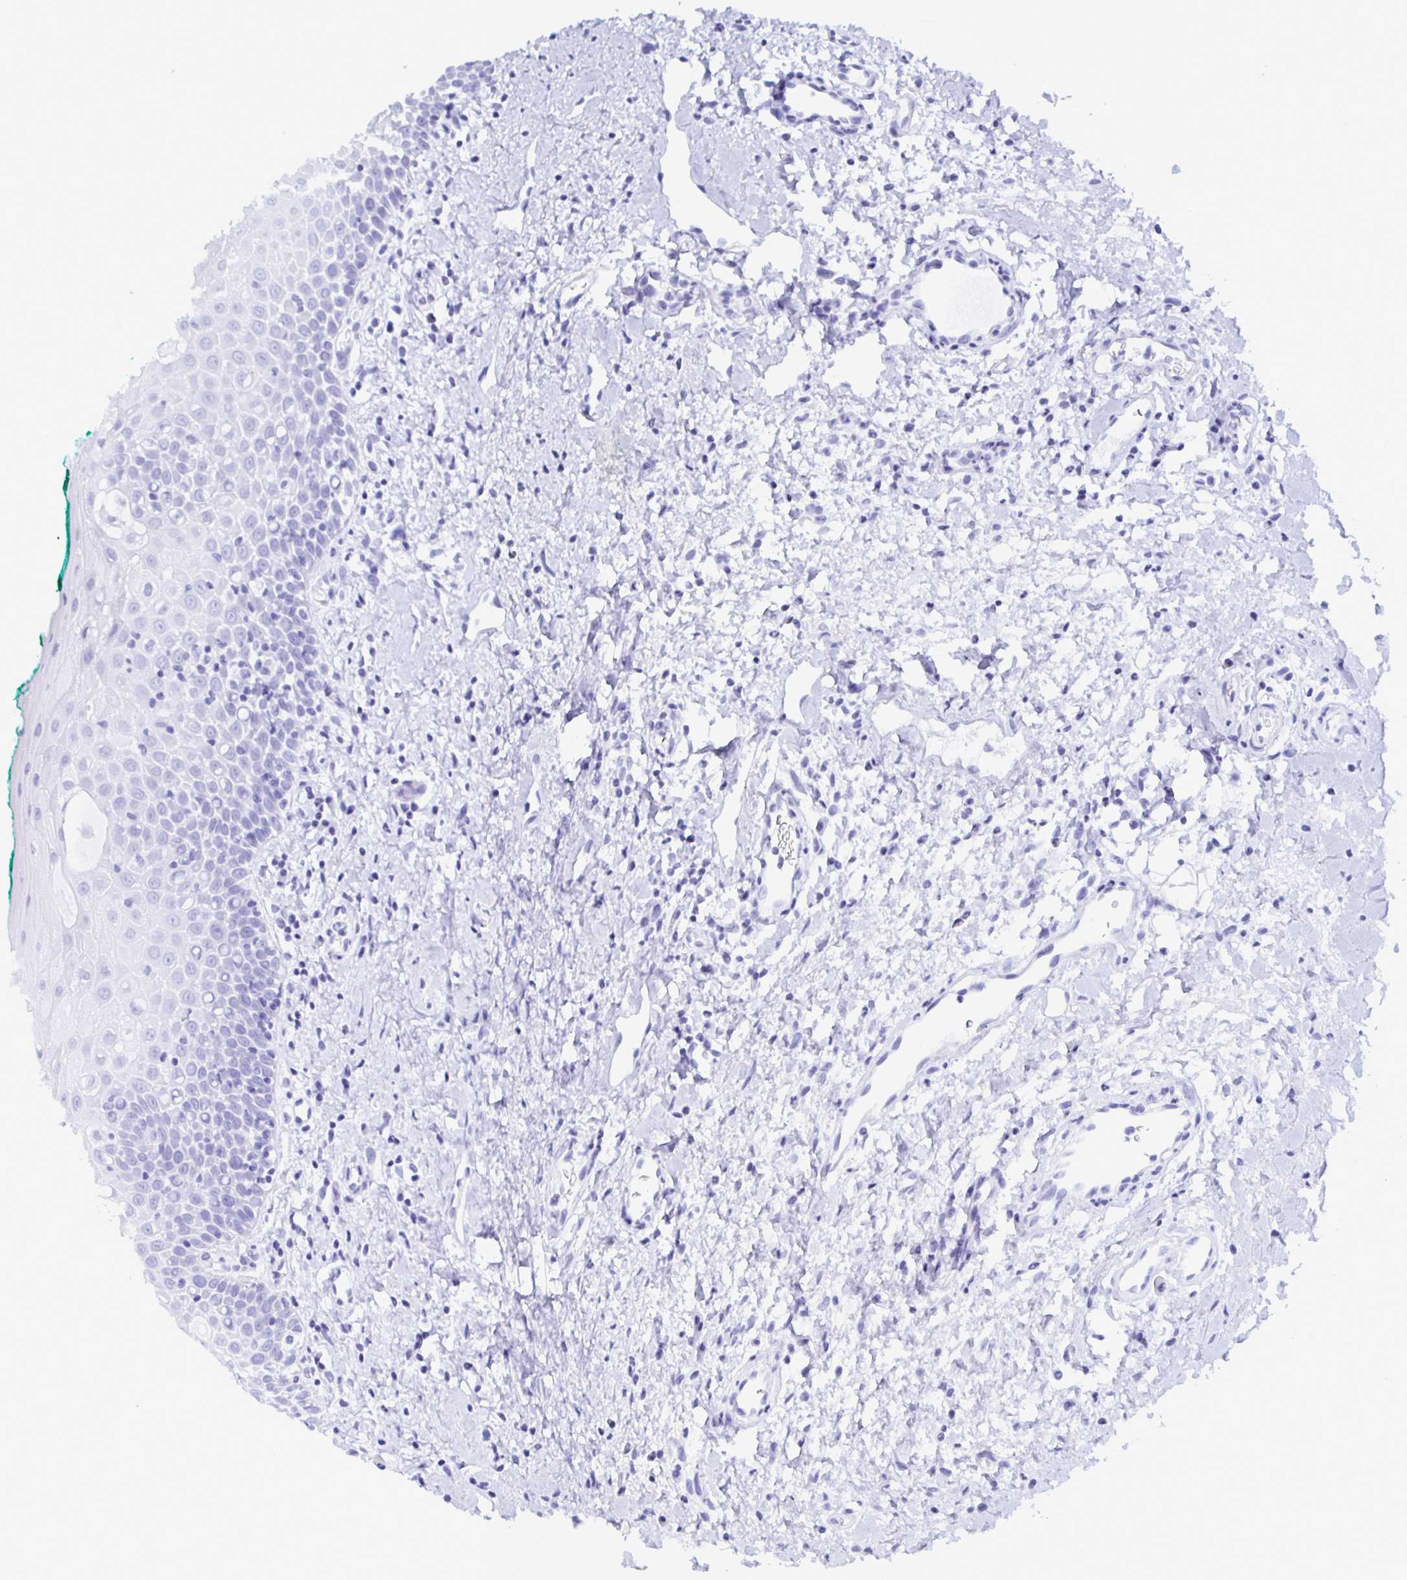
{"staining": {"intensity": "negative", "quantity": "none", "location": "none"}, "tissue": "oral mucosa", "cell_type": "Squamous epithelial cells", "image_type": "normal", "snomed": [{"axis": "morphology", "description": "Normal tissue, NOS"}, {"axis": "topography", "description": "Oral tissue"}], "caption": "Immunohistochemistry of normal oral mucosa displays no staining in squamous epithelial cells.", "gene": "ACSBG2", "patient": {"sex": "female", "age": 70}}